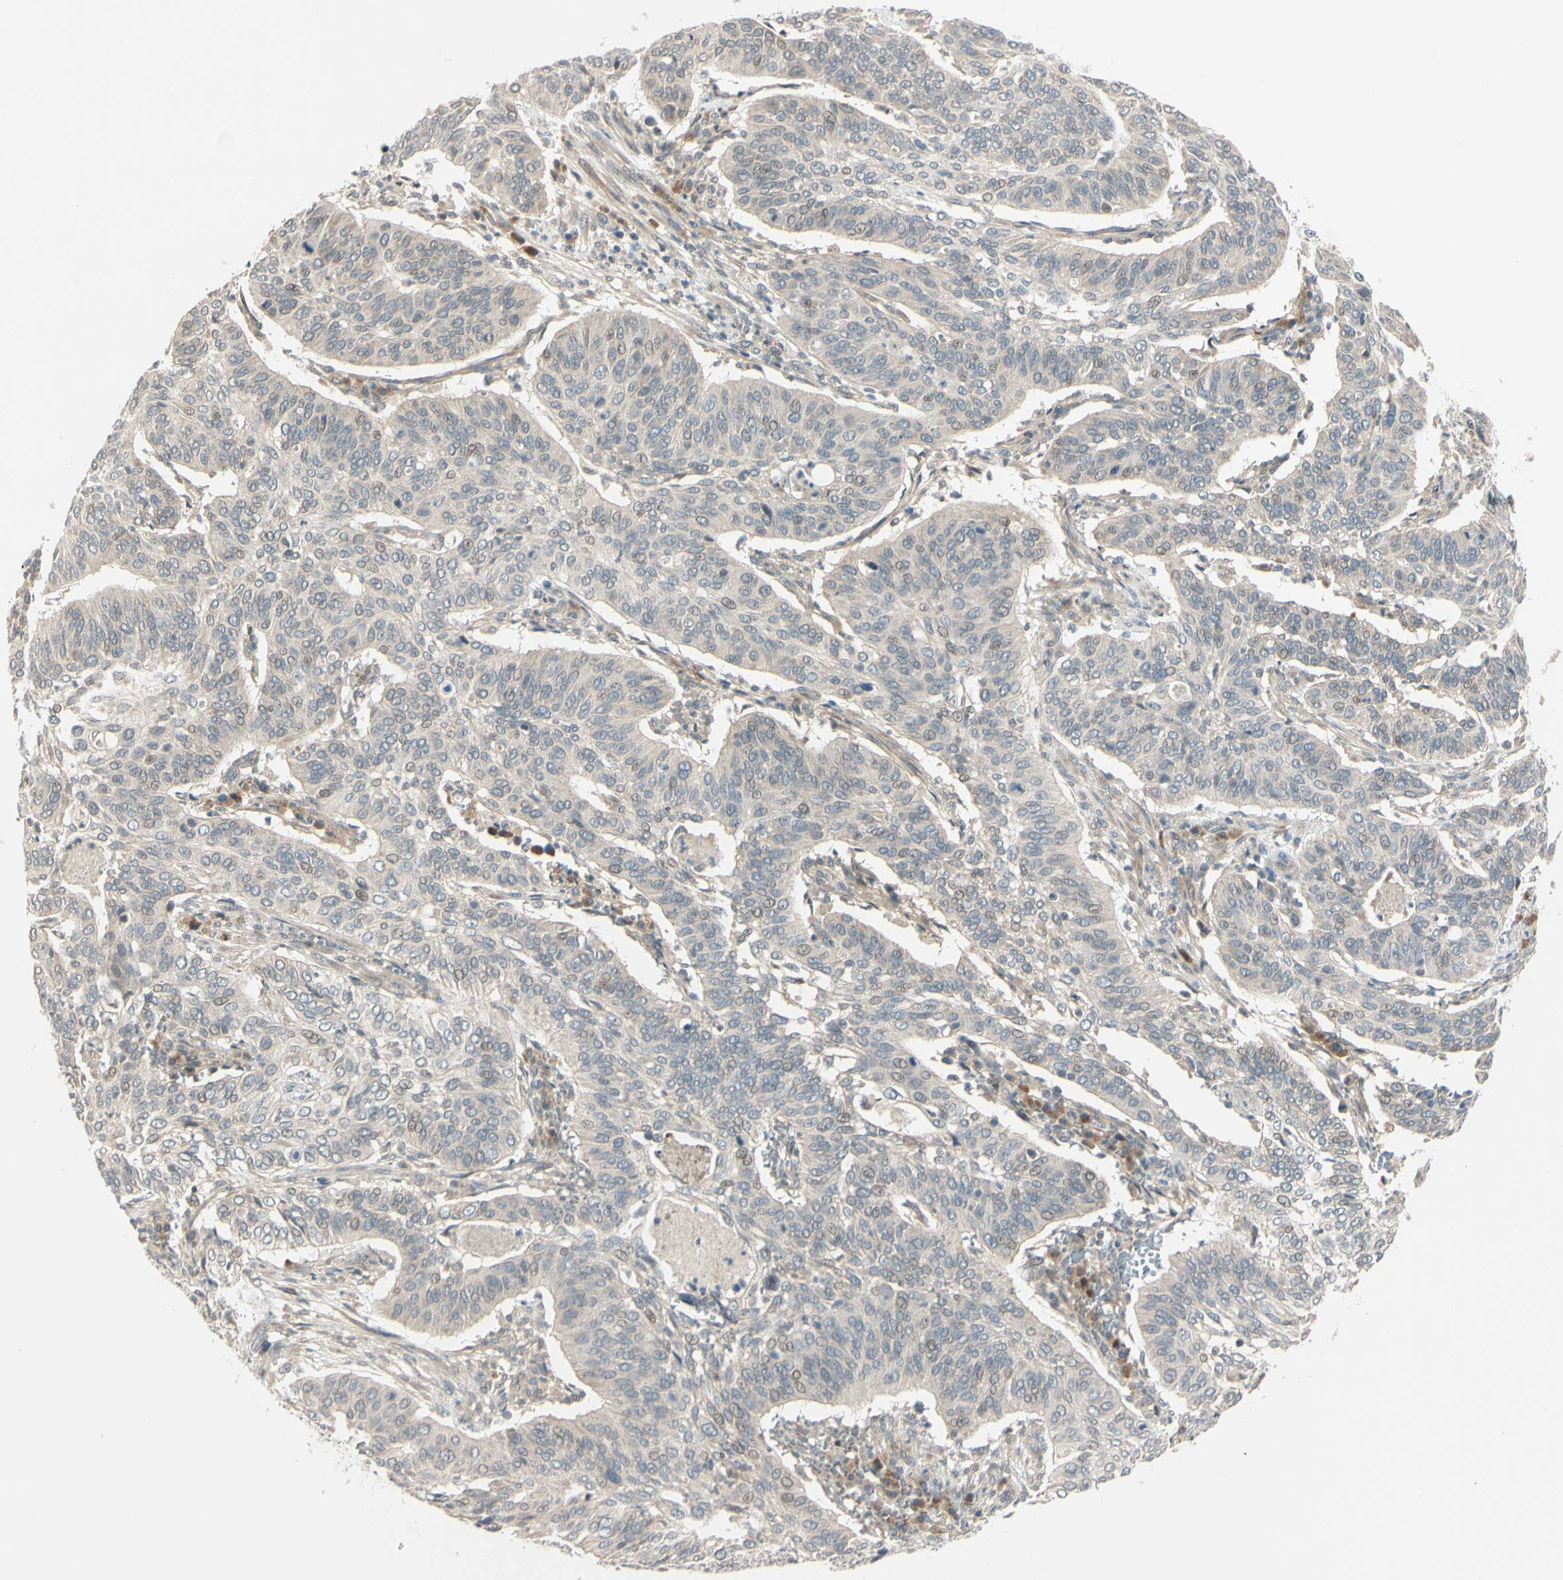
{"staining": {"intensity": "negative", "quantity": "none", "location": "none"}, "tissue": "cervical cancer", "cell_type": "Tumor cells", "image_type": "cancer", "snomed": [{"axis": "morphology", "description": "Squamous cell carcinoma, NOS"}, {"axis": "topography", "description": "Cervix"}], "caption": "Cervical cancer was stained to show a protein in brown. There is no significant expression in tumor cells.", "gene": "FGF10", "patient": {"sex": "female", "age": 39}}